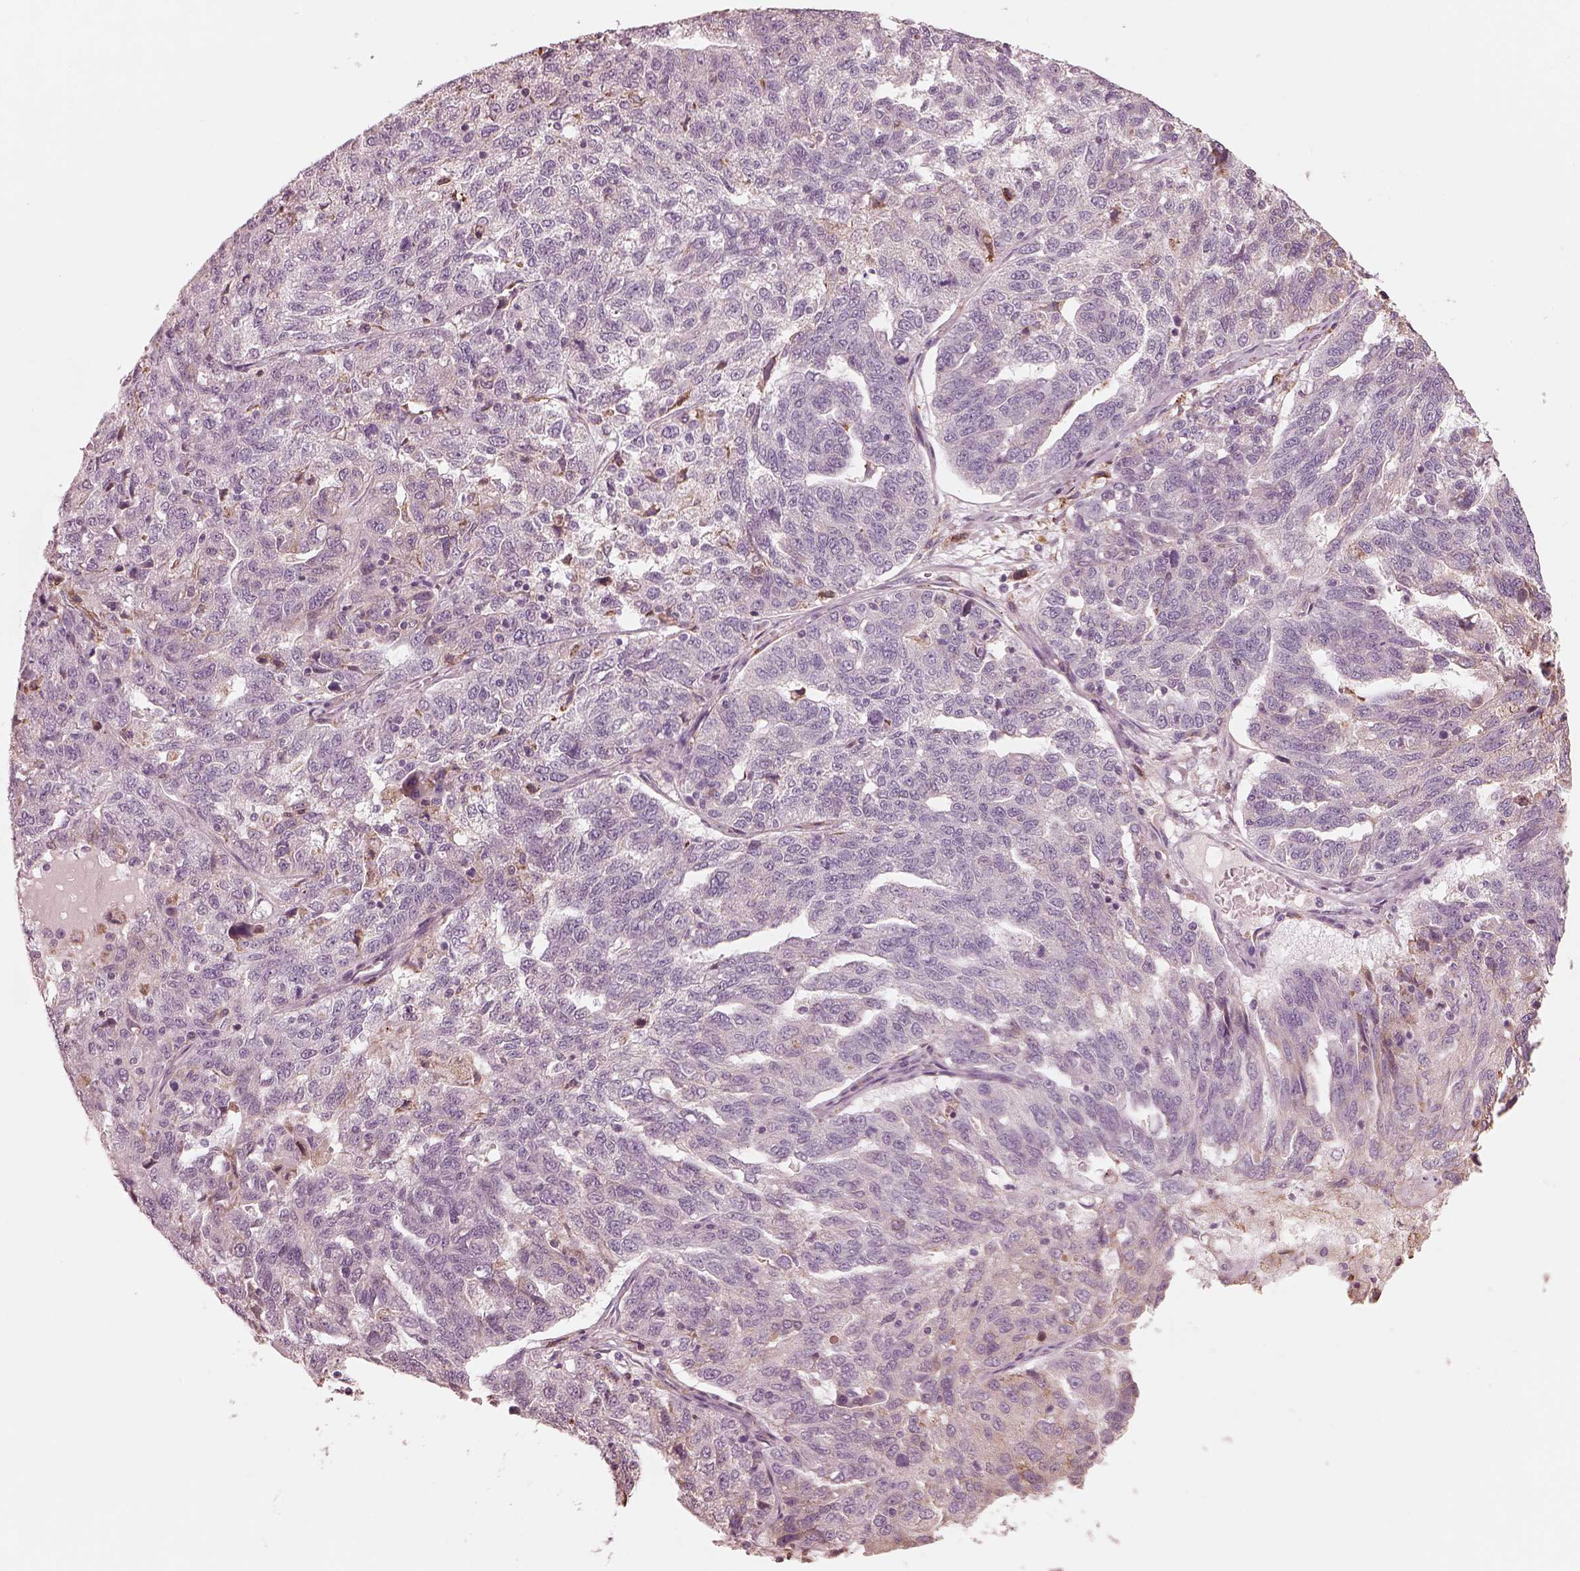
{"staining": {"intensity": "negative", "quantity": "none", "location": "none"}, "tissue": "ovarian cancer", "cell_type": "Tumor cells", "image_type": "cancer", "snomed": [{"axis": "morphology", "description": "Cystadenocarcinoma, serous, NOS"}, {"axis": "topography", "description": "Ovary"}], "caption": "A micrograph of serous cystadenocarcinoma (ovarian) stained for a protein displays no brown staining in tumor cells. Brightfield microscopy of IHC stained with DAB (brown) and hematoxylin (blue), captured at high magnification.", "gene": "CADM2", "patient": {"sex": "female", "age": 71}}